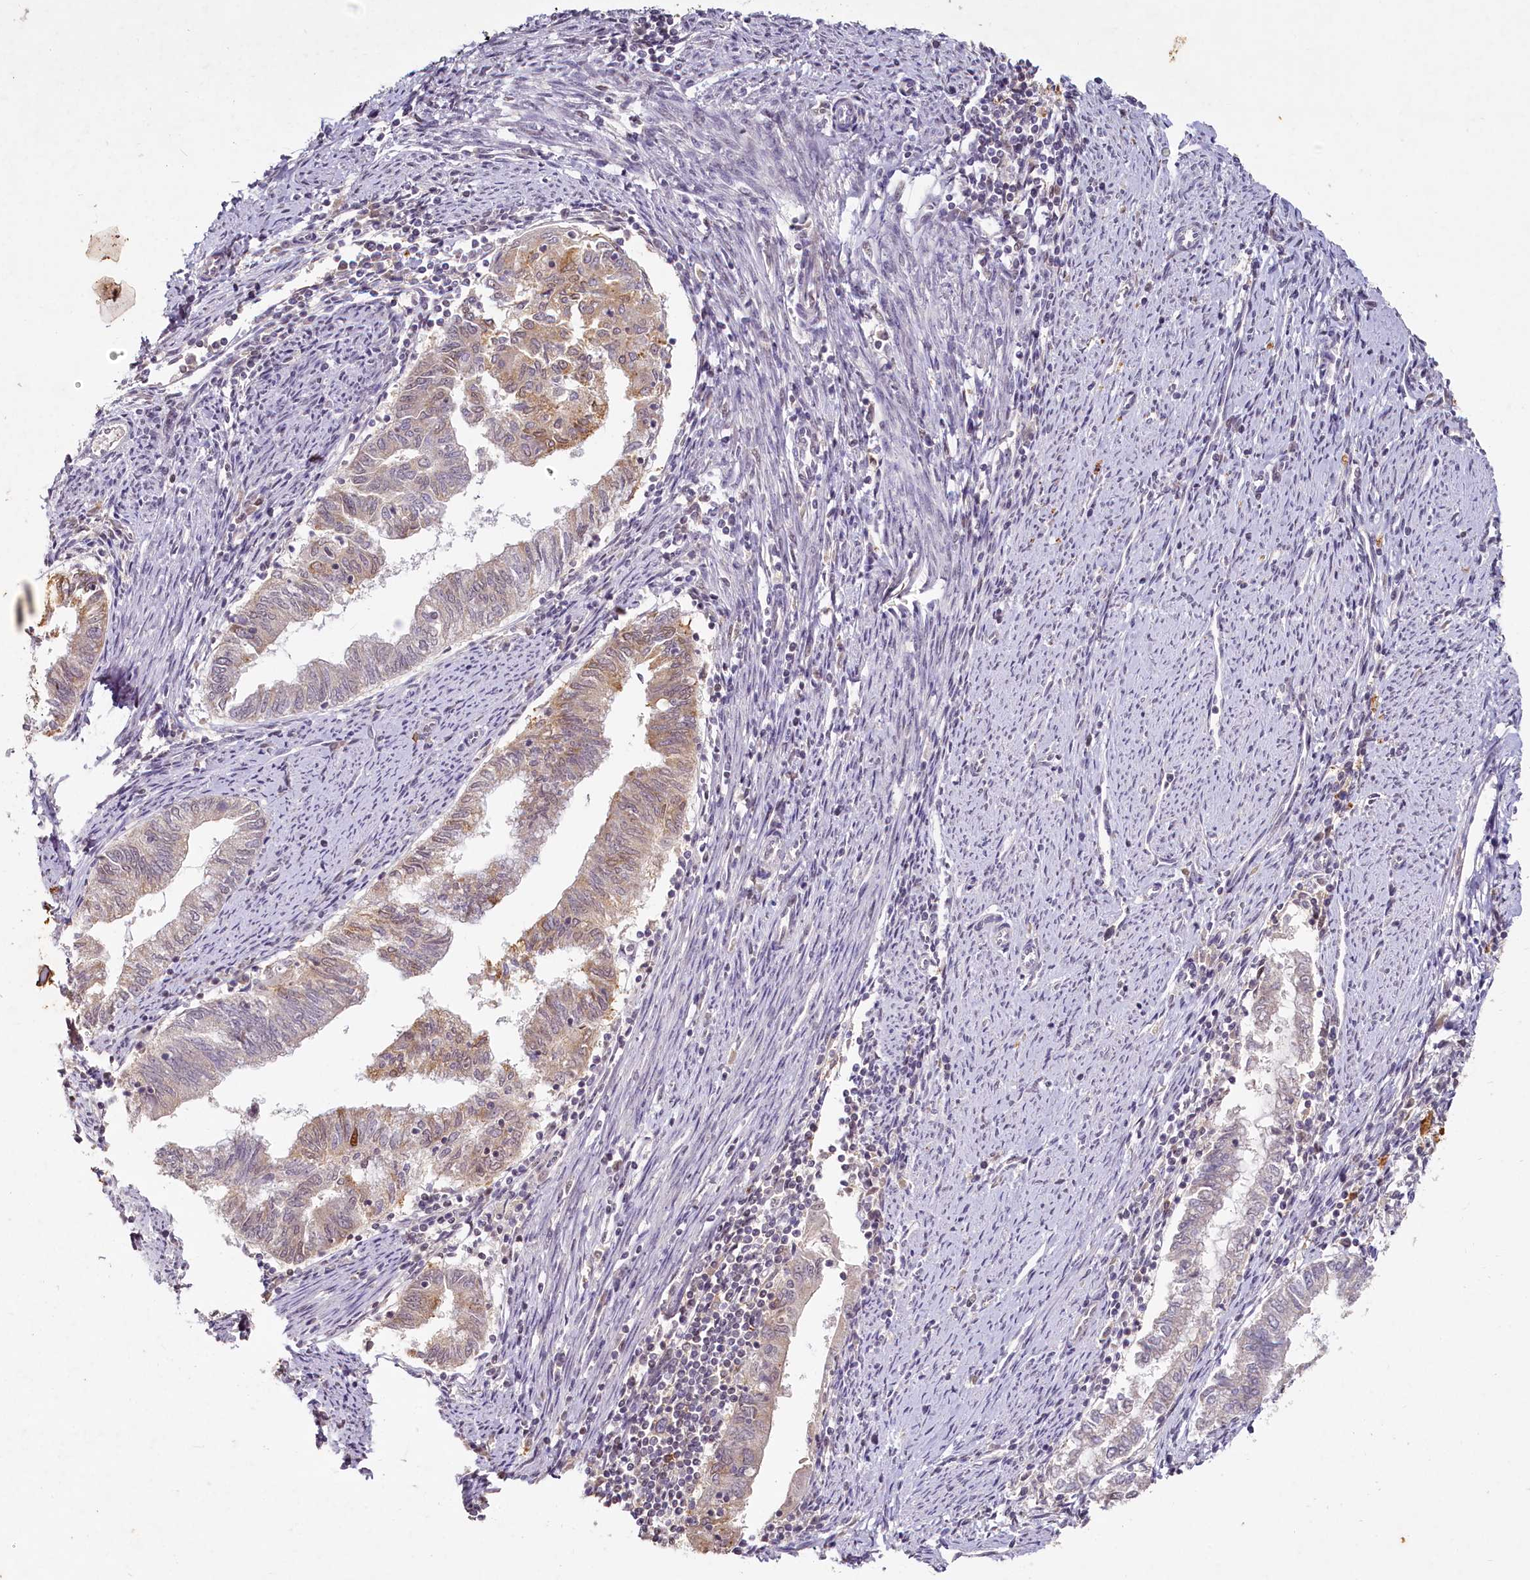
{"staining": {"intensity": "moderate", "quantity": "<25%", "location": "cytoplasmic/membranous,nuclear"}, "tissue": "endometrial cancer", "cell_type": "Tumor cells", "image_type": "cancer", "snomed": [{"axis": "morphology", "description": "Adenocarcinoma, NOS"}, {"axis": "topography", "description": "Endometrium"}], "caption": "The micrograph demonstrates immunohistochemical staining of adenocarcinoma (endometrial). There is moderate cytoplasmic/membranous and nuclear expression is identified in about <25% of tumor cells. Nuclei are stained in blue.", "gene": "MUCL1", "patient": {"sex": "female", "age": 79}}